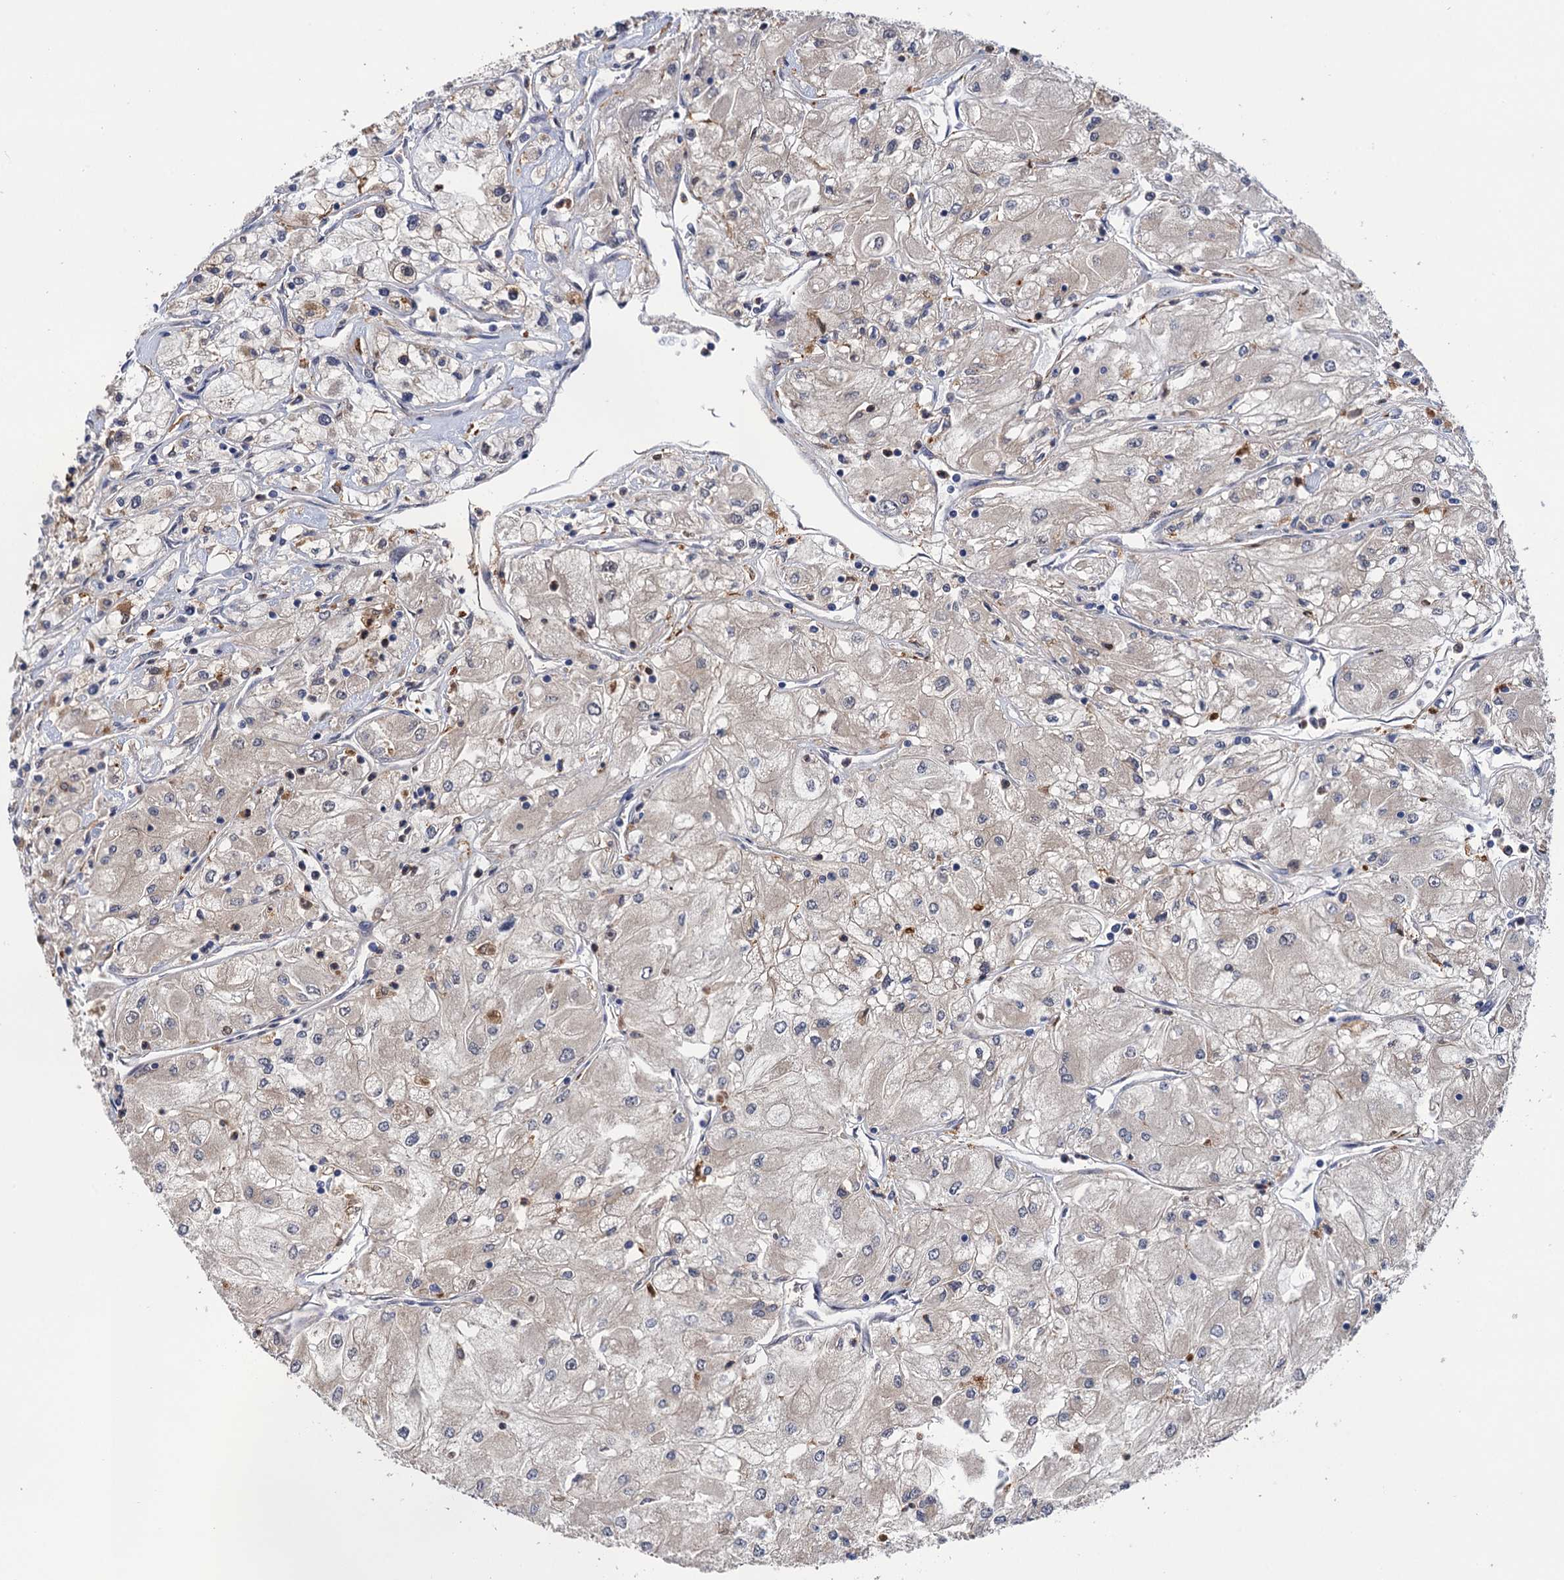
{"staining": {"intensity": "negative", "quantity": "none", "location": "none"}, "tissue": "renal cancer", "cell_type": "Tumor cells", "image_type": "cancer", "snomed": [{"axis": "morphology", "description": "Adenocarcinoma, NOS"}, {"axis": "topography", "description": "Kidney"}], "caption": "Immunohistochemistry micrograph of neoplastic tissue: adenocarcinoma (renal) stained with DAB (3,3'-diaminobenzidine) displays no significant protein positivity in tumor cells.", "gene": "NEK8", "patient": {"sex": "male", "age": 80}}